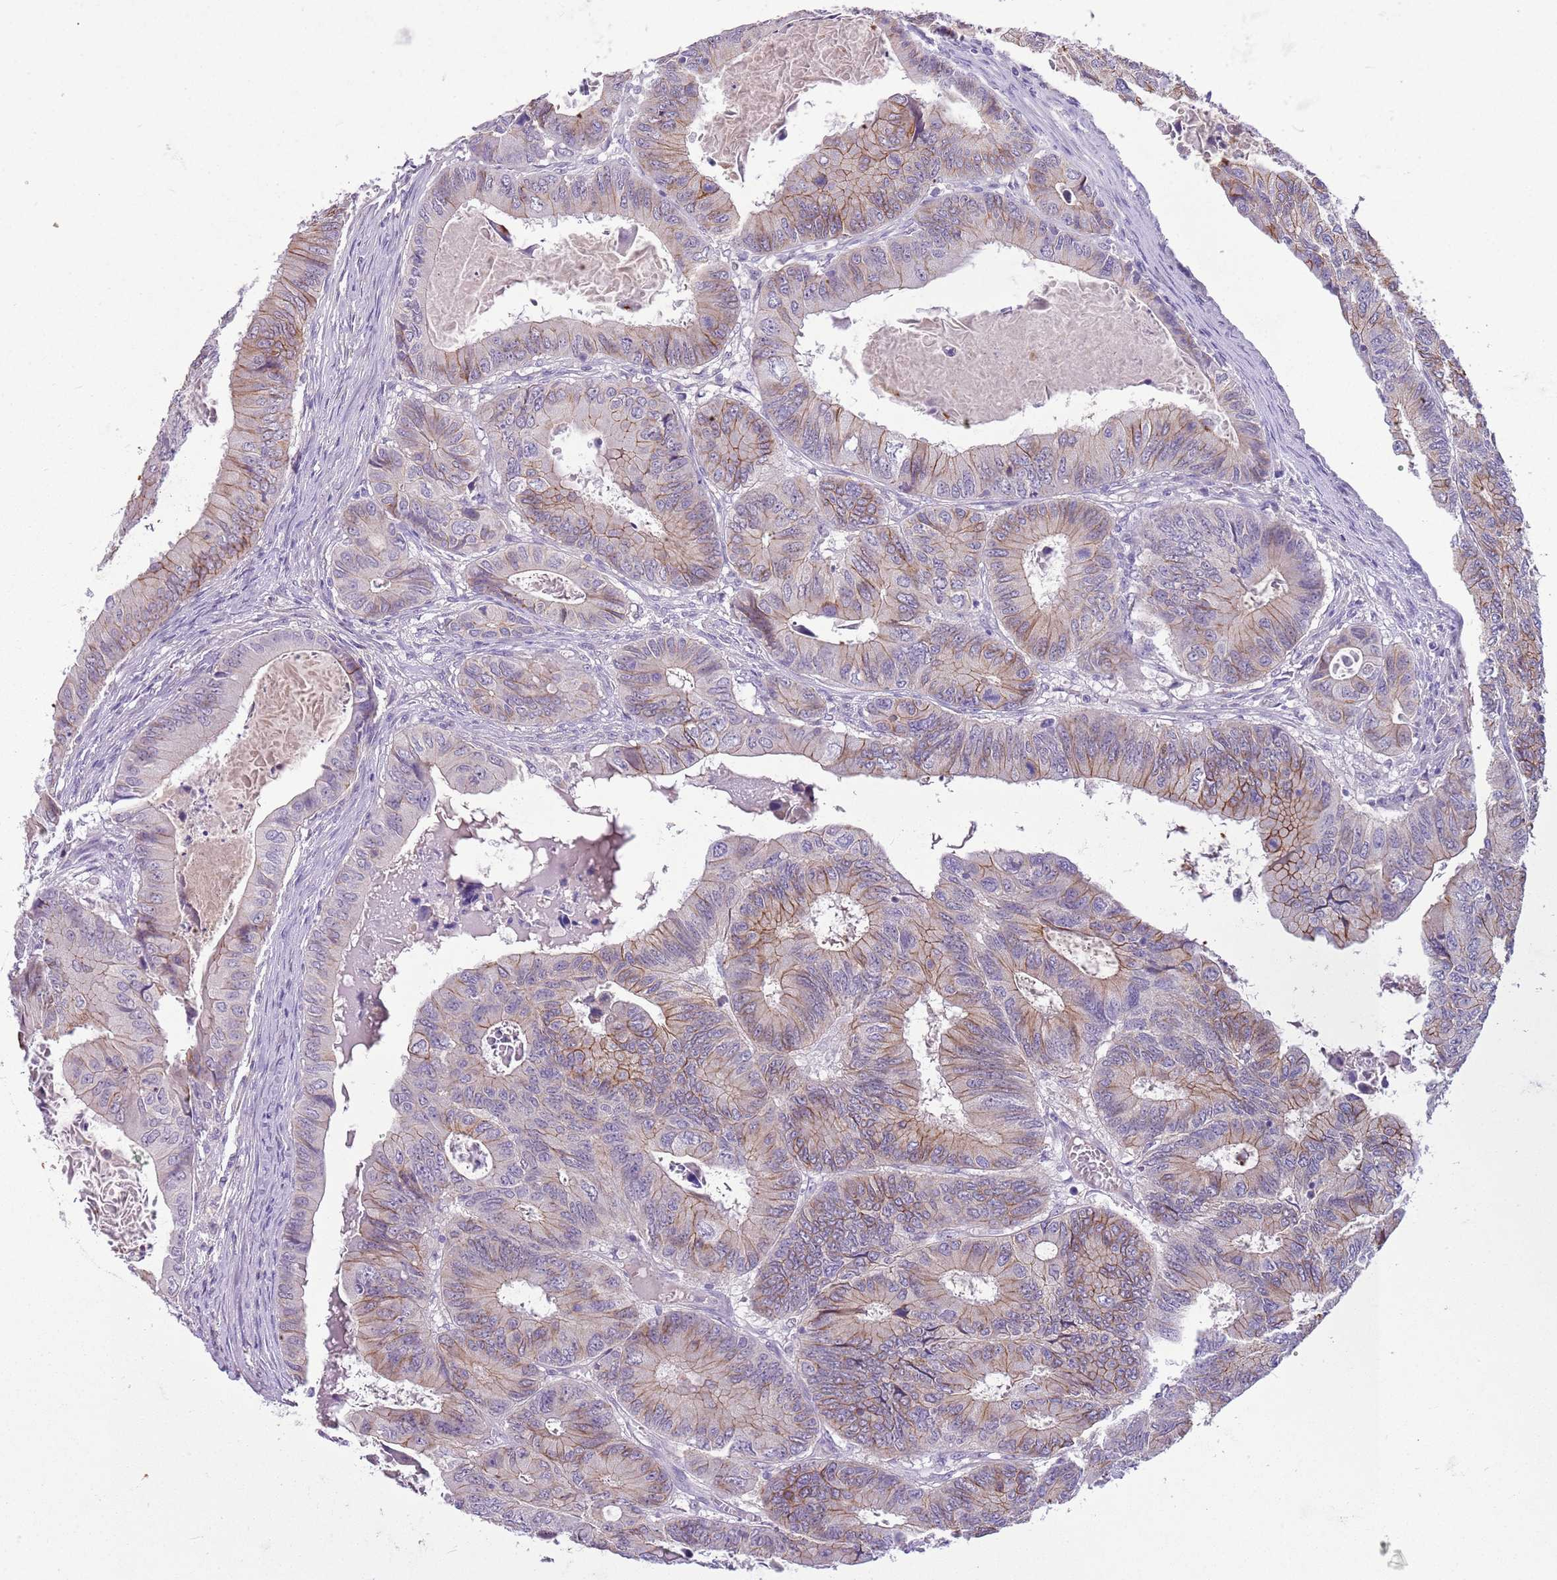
{"staining": {"intensity": "moderate", "quantity": "25%-75%", "location": "cytoplasmic/membranous"}, "tissue": "colorectal cancer", "cell_type": "Tumor cells", "image_type": "cancer", "snomed": [{"axis": "morphology", "description": "Adenocarcinoma, NOS"}, {"axis": "topography", "description": "Colon"}], "caption": "Immunohistochemistry (IHC) (DAB) staining of colorectal adenocarcinoma demonstrates moderate cytoplasmic/membranous protein positivity in about 25%-75% of tumor cells.", "gene": "CFAP73", "patient": {"sex": "male", "age": 85}}